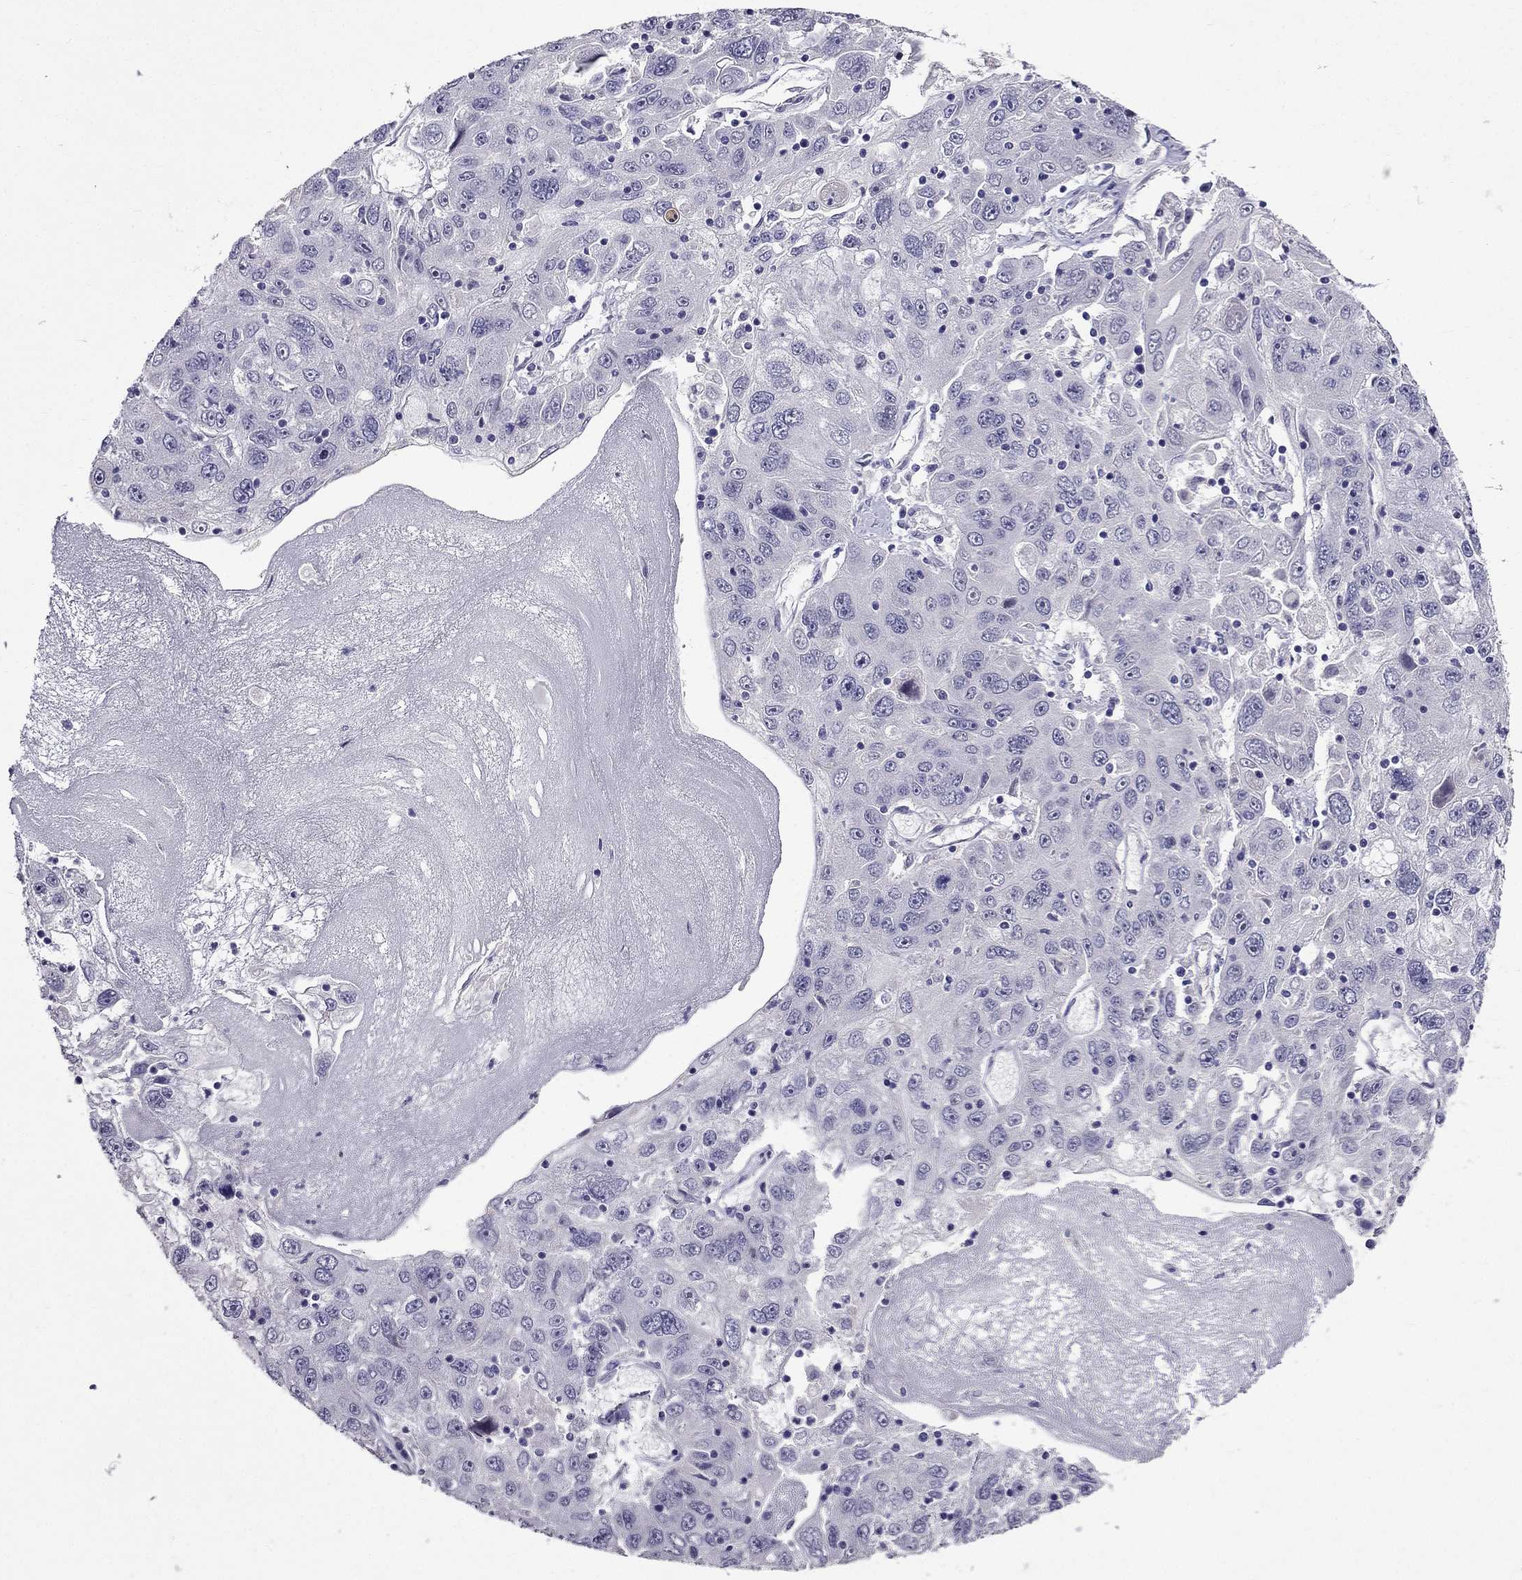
{"staining": {"intensity": "negative", "quantity": "none", "location": "none"}, "tissue": "stomach cancer", "cell_type": "Tumor cells", "image_type": "cancer", "snomed": [{"axis": "morphology", "description": "Adenocarcinoma, NOS"}, {"axis": "topography", "description": "Stomach"}], "caption": "This is an immunohistochemistry histopathology image of human stomach cancer. There is no expression in tumor cells.", "gene": "DUSP15", "patient": {"sex": "male", "age": 56}}